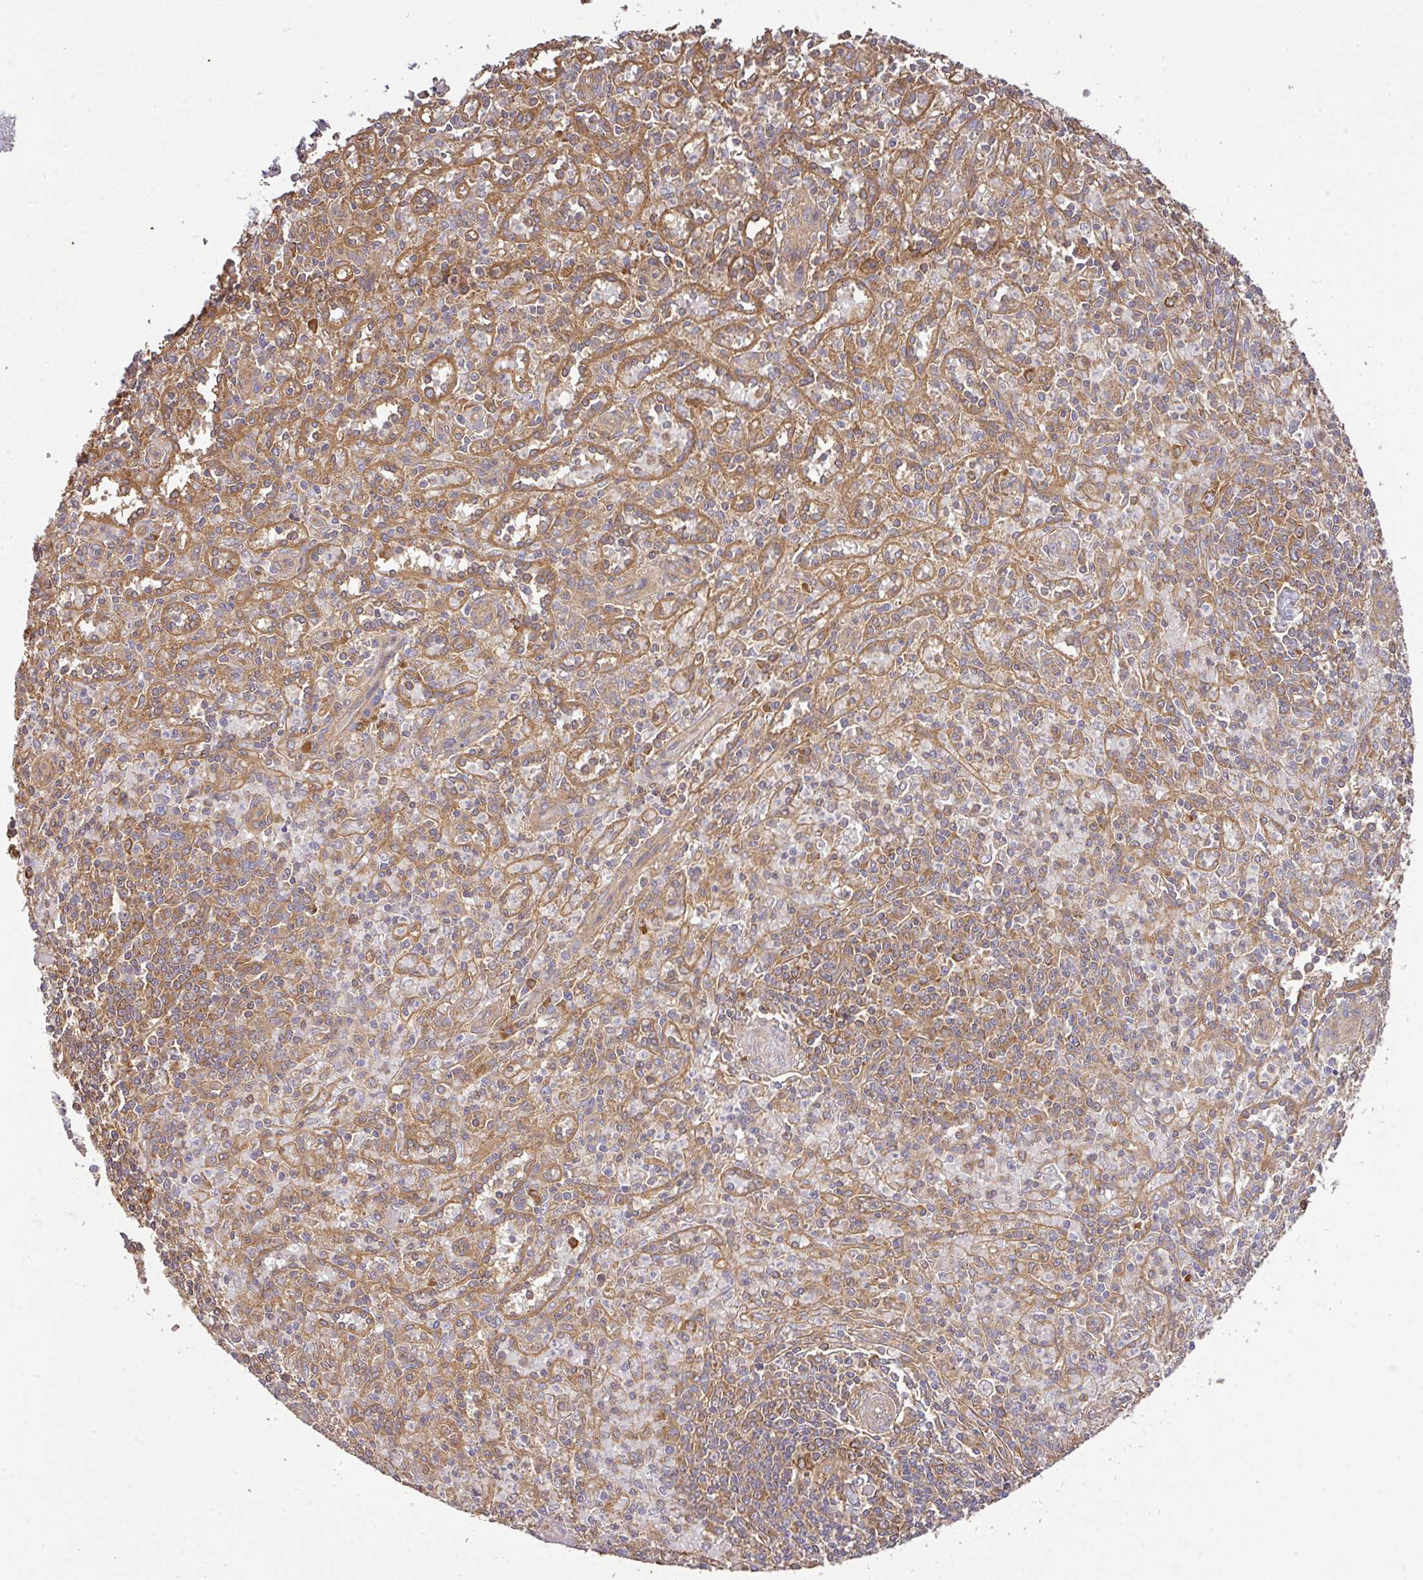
{"staining": {"intensity": "moderate", "quantity": "25%-75%", "location": "cytoplasmic/membranous"}, "tissue": "spleen", "cell_type": "Cells in red pulp", "image_type": "normal", "snomed": [{"axis": "morphology", "description": "Normal tissue, NOS"}, {"axis": "topography", "description": "Spleen"}], "caption": "Immunohistochemistry (DAB (3,3'-diaminobenzidine)) staining of unremarkable human spleen exhibits moderate cytoplasmic/membranous protein staining in about 25%-75% of cells in red pulp.", "gene": "GSPT1", "patient": {"sex": "female", "age": 70}}